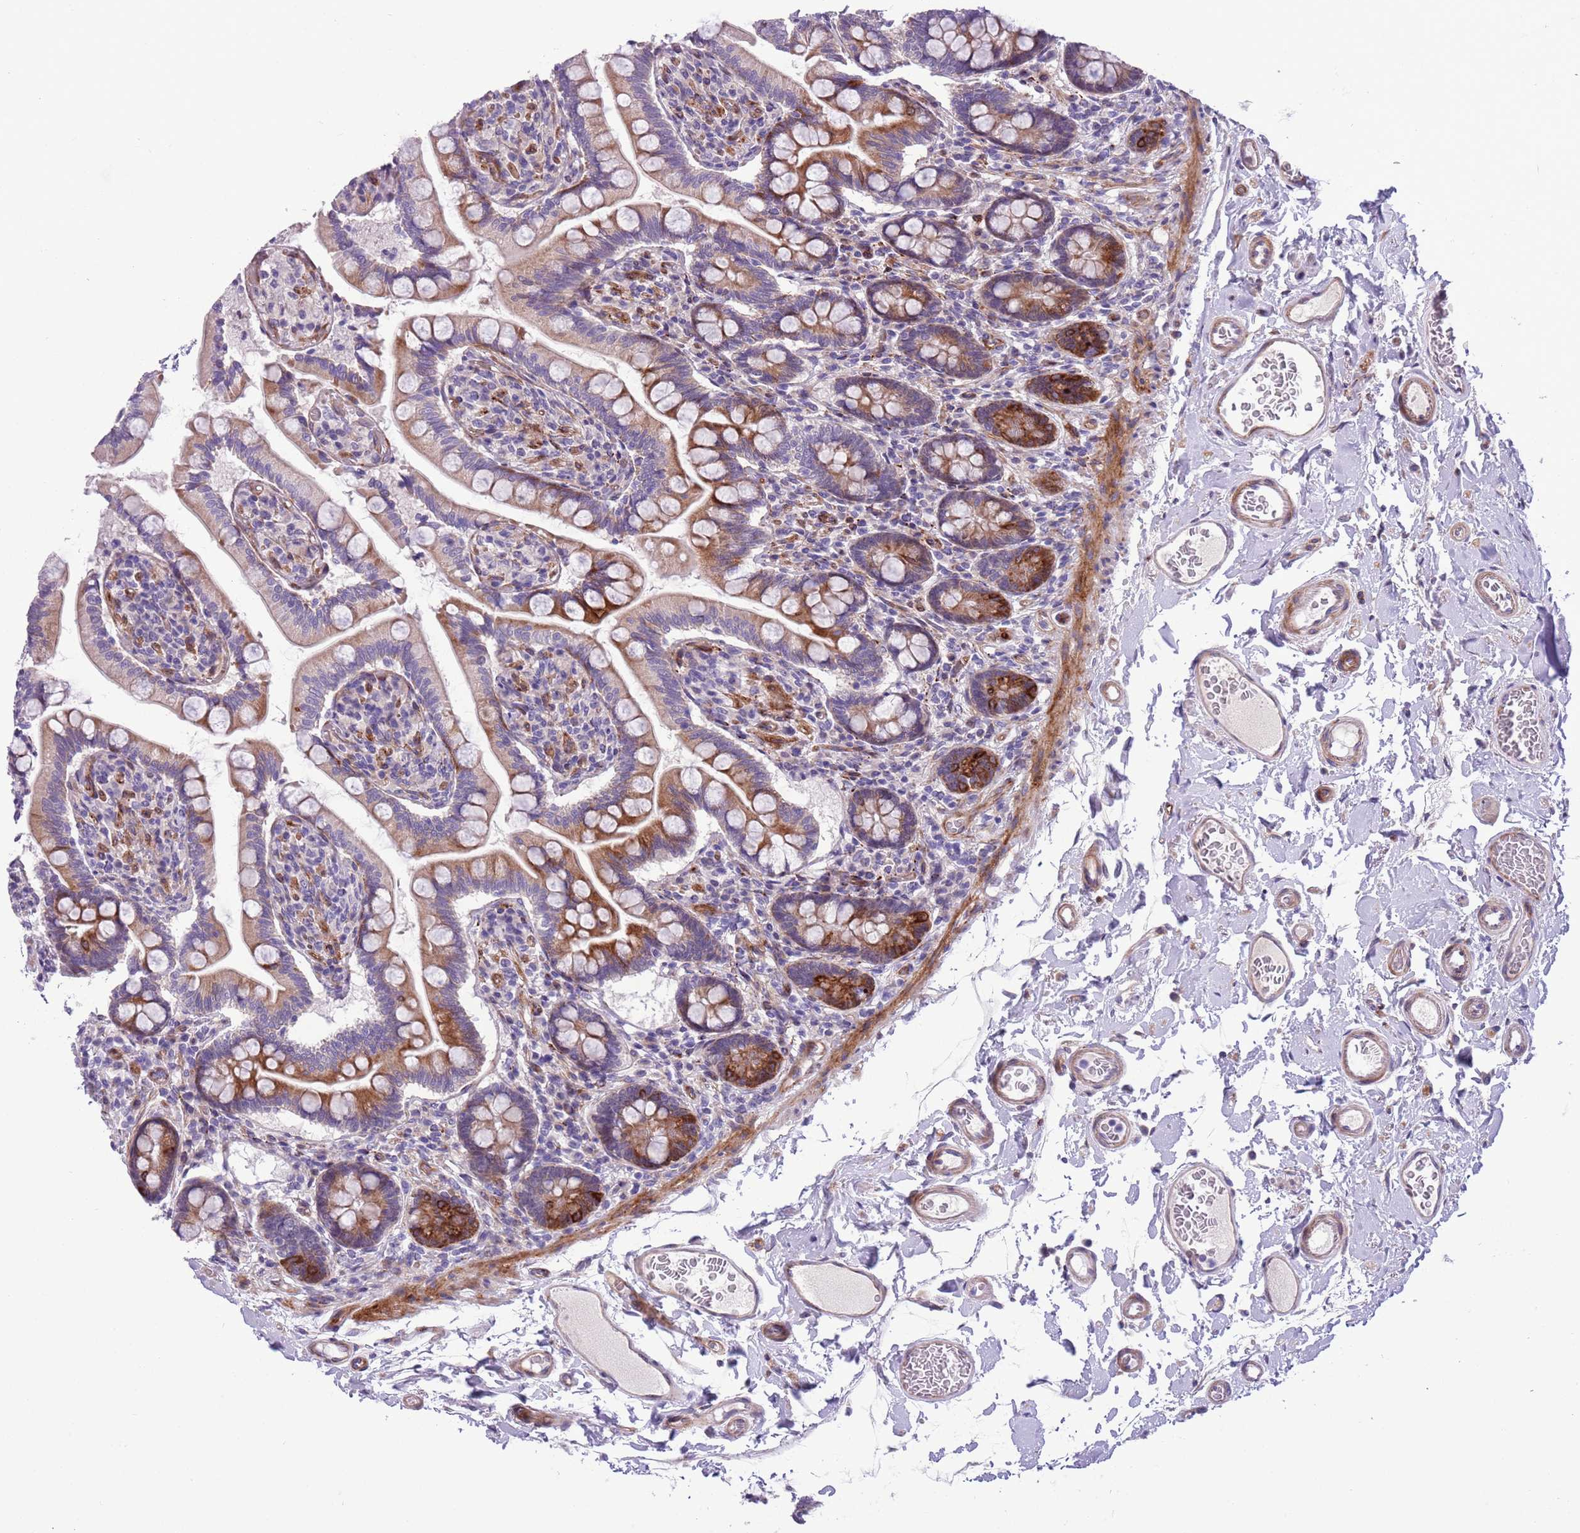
{"staining": {"intensity": "strong", "quantity": "25%-75%", "location": "cytoplasmic/membranous"}, "tissue": "small intestine", "cell_type": "Glandular cells", "image_type": "normal", "snomed": [{"axis": "morphology", "description": "Normal tissue, NOS"}, {"axis": "topography", "description": "Small intestine"}], "caption": "A high-resolution photomicrograph shows immunohistochemistry staining of unremarkable small intestine, which reveals strong cytoplasmic/membranous expression in about 25%-75% of glandular cells. (DAB IHC, brown staining for protein, blue staining for nuclei).", "gene": "MRPL32", "patient": {"sex": "female", "age": 64}}